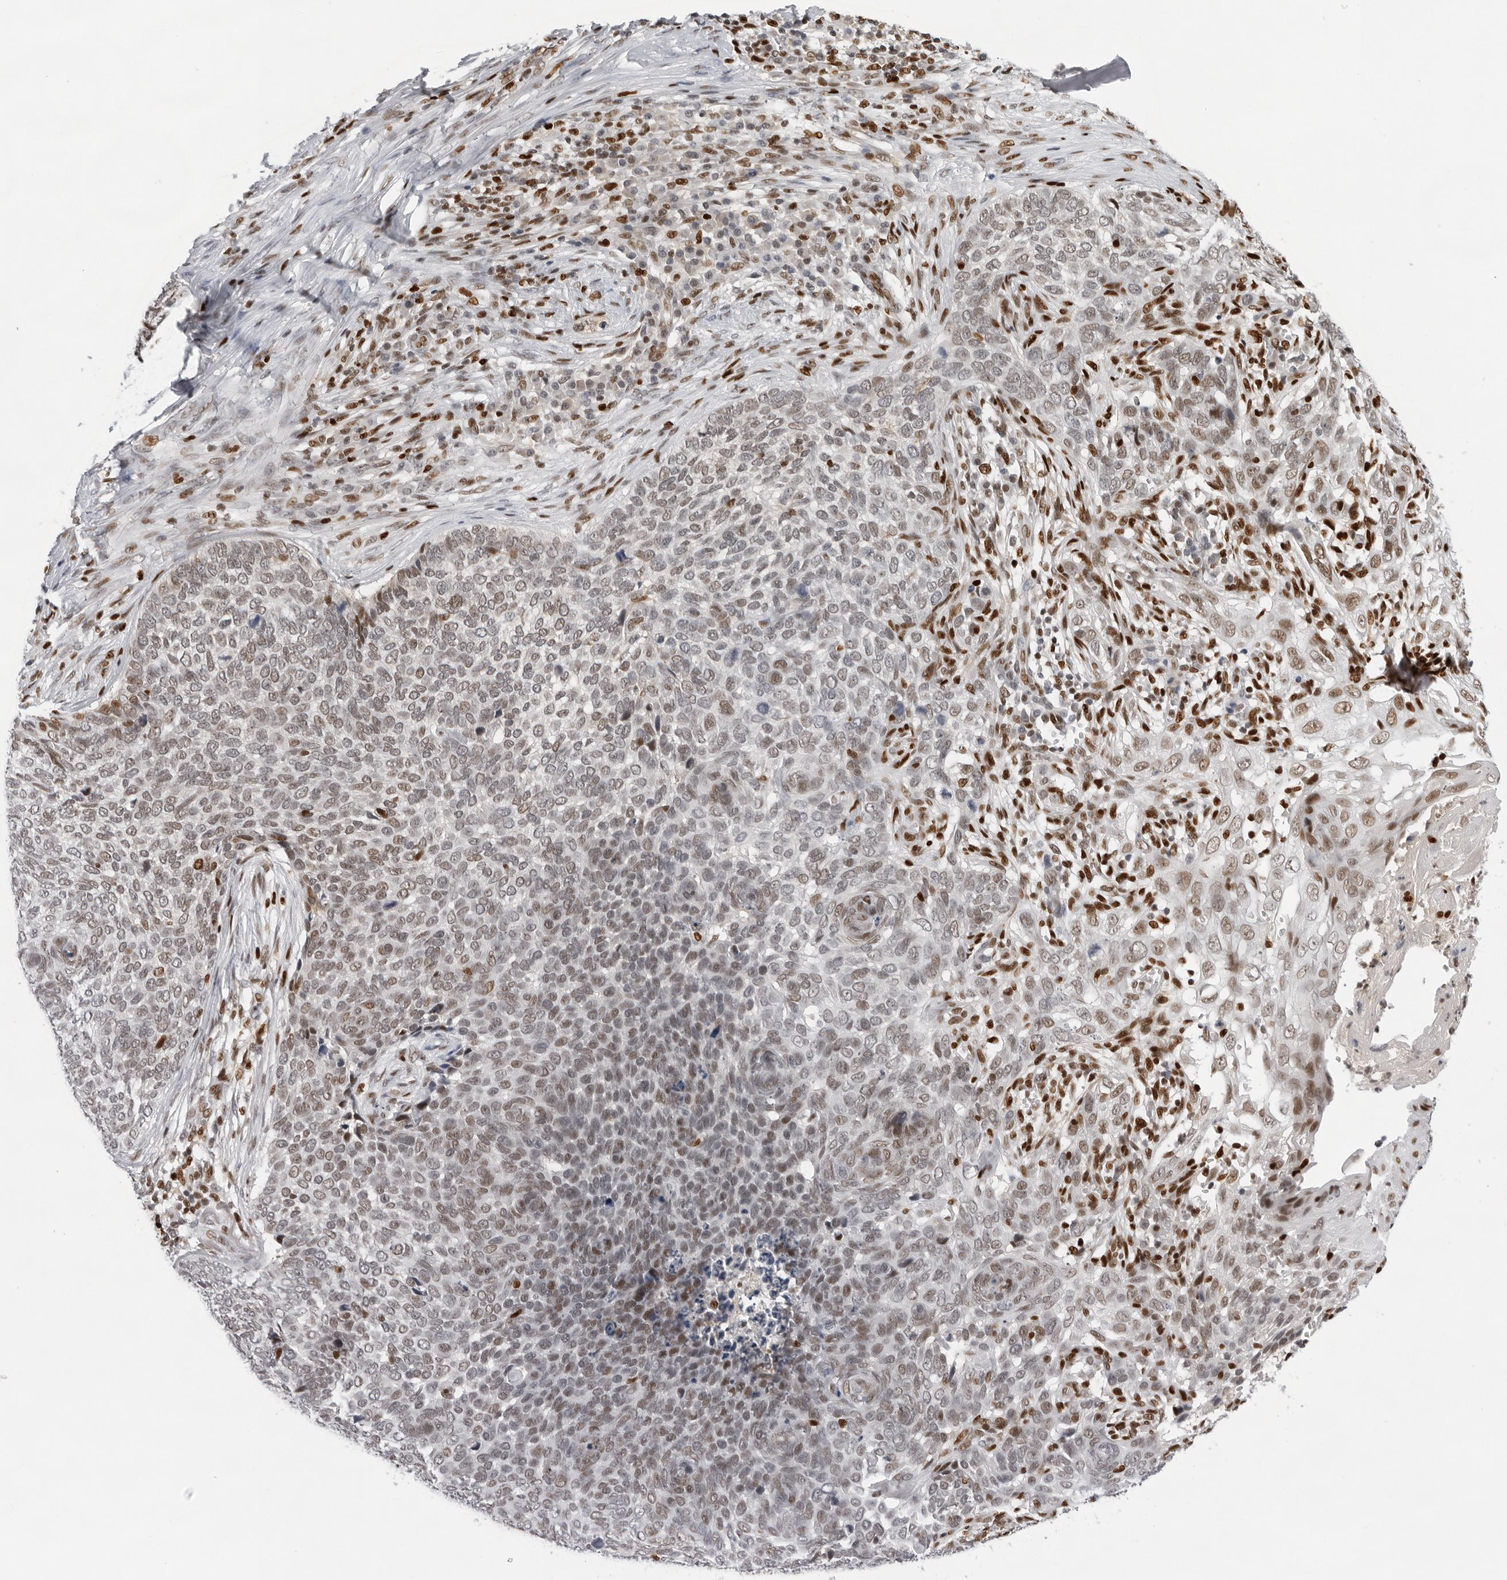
{"staining": {"intensity": "weak", "quantity": ">75%", "location": "nuclear"}, "tissue": "skin cancer", "cell_type": "Tumor cells", "image_type": "cancer", "snomed": [{"axis": "morphology", "description": "Basal cell carcinoma"}, {"axis": "topography", "description": "Skin"}], "caption": "Protein expression analysis of human skin basal cell carcinoma reveals weak nuclear staining in about >75% of tumor cells.", "gene": "OGG1", "patient": {"sex": "female", "age": 64}}